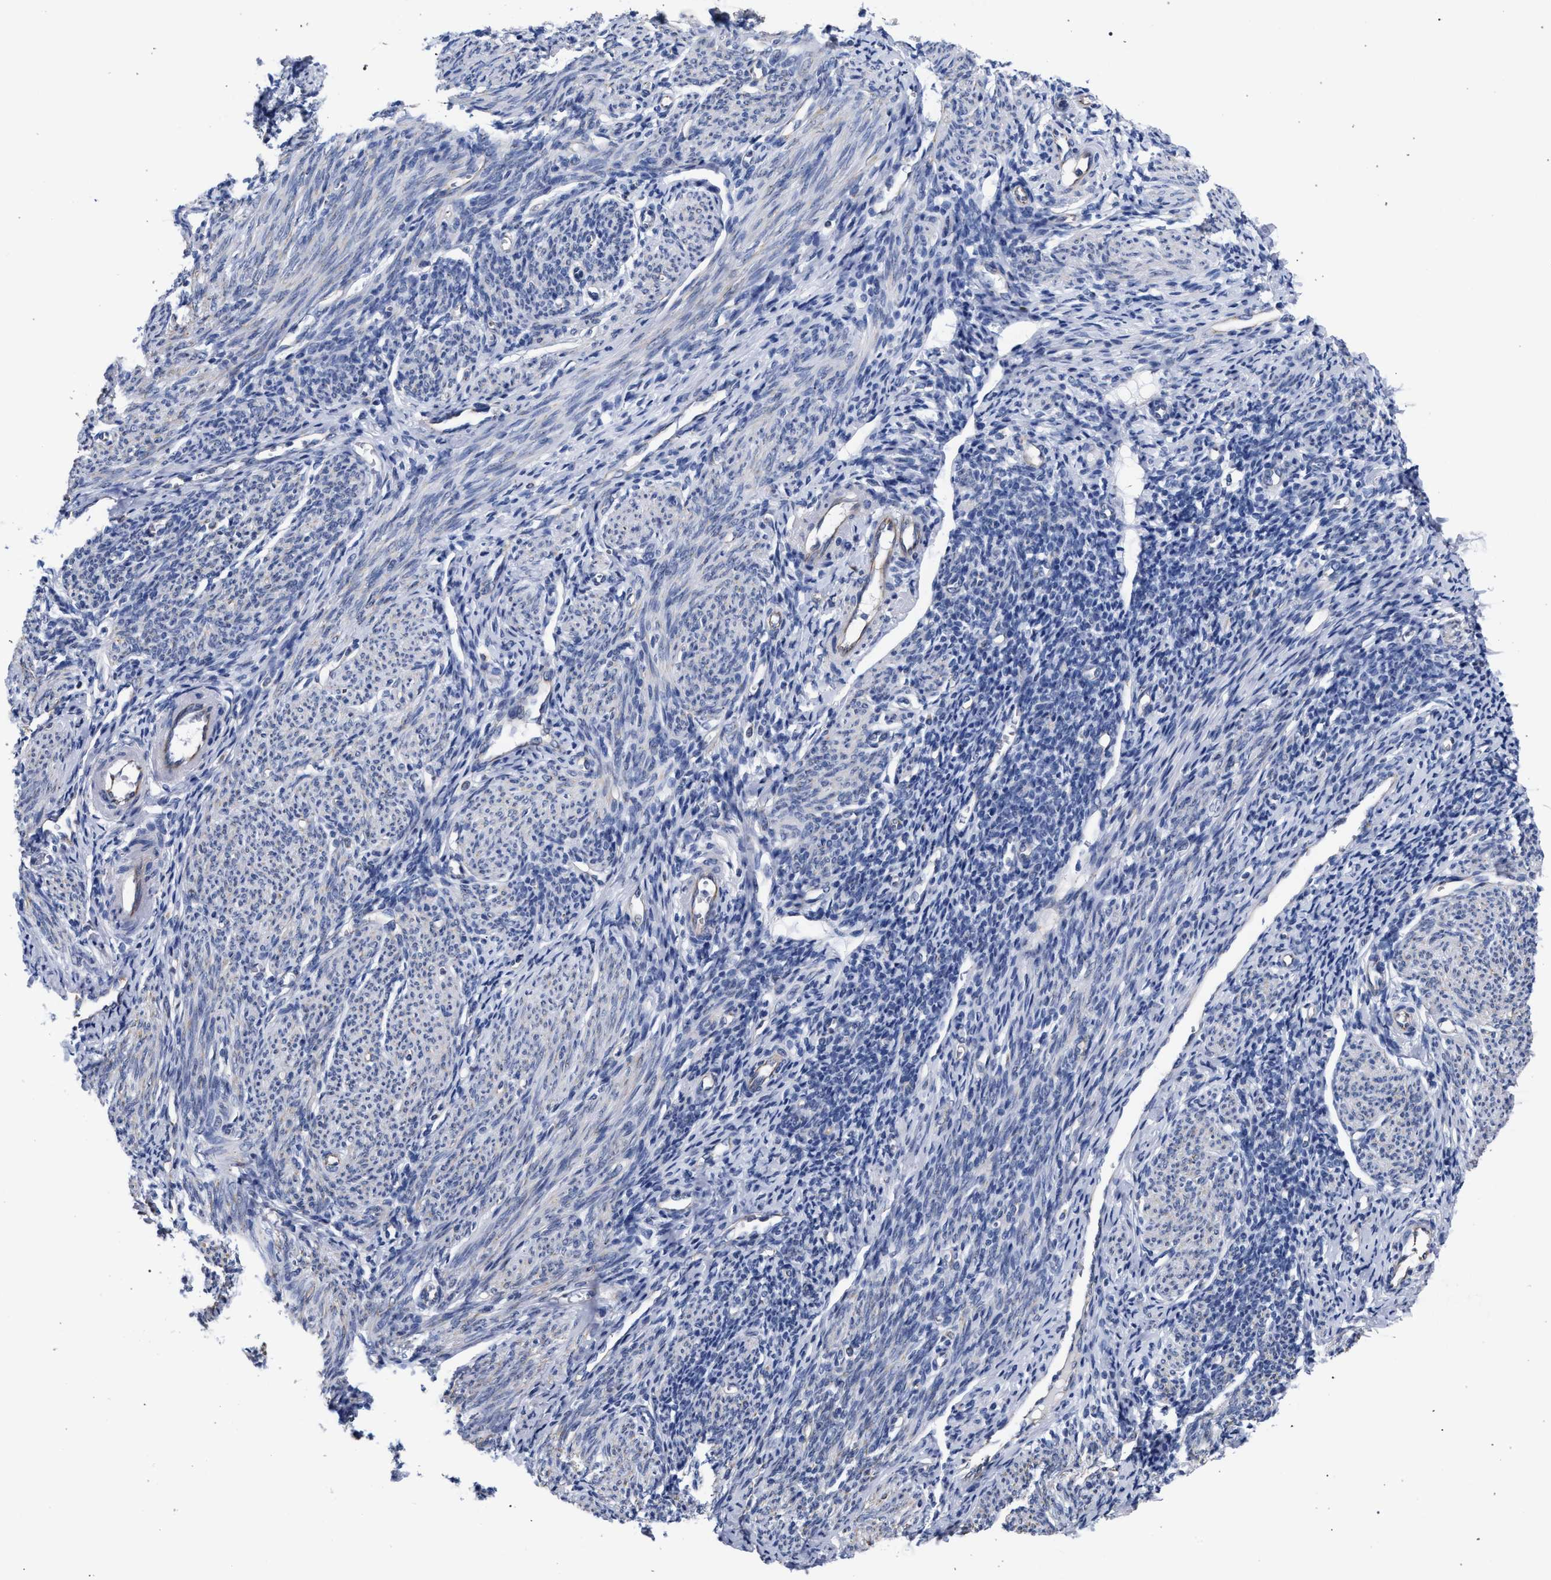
{"staining": {"intensity": "weak", "quantity": "<25%", "location": "cytoplasmic/membranous"}, "tissue": "endometrium", "cell_type": "Cells in endometrial stroma", "image_type": "normal", "snomed": [{"axis": "morphology", "description": "Normal tissue, NOS"}, {"axis": "morphology", "description": "Adenocarcinoma, NOS"}, {"axis": "topography", "description": "Endometrium"}], "caption": "Normal endometrium was stained to show a protein in brown. There is no significant expression in cells in endometrial stroma. (DAB (3,3'-diaminobenzidine) IHC, high magnification).", "gene": "GOLGA2", "patient": {"sex": "female", "age": 57}}